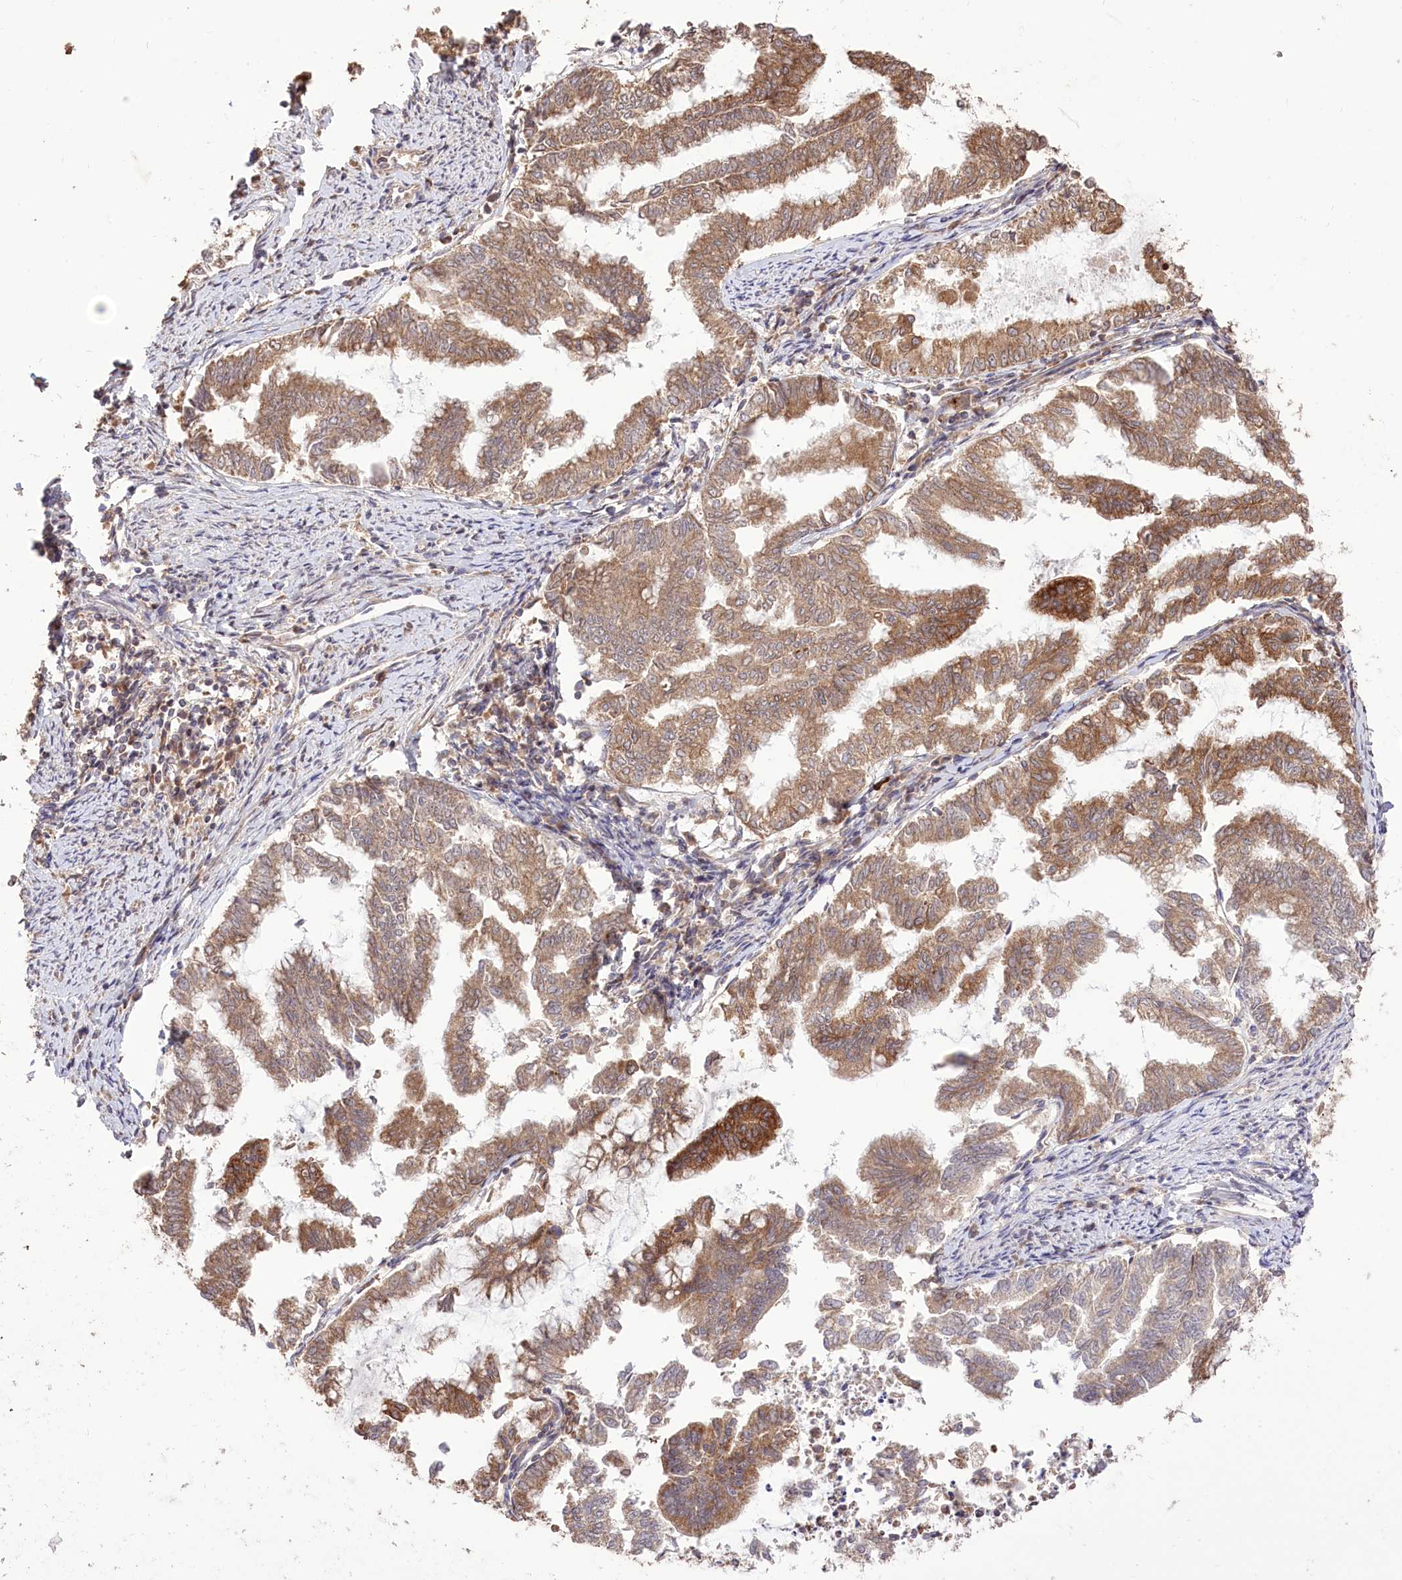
{"staining": {"intensity": "moderate", "quantity": ">75%", "location": "cytoplasmic/membranous"}, "tissue": "endometrial cancer", "cell_type": "Tumor cells", "image_type": "cancer", "snomed": [{"axis": "morphology", "description": "Adenocarcinoma, NOS"}, {"axis": "topography", "description": "Endometrium"}], "caption": "A high-resolution histopathology image shows immunohistochemistry staining of adenocarcinoma (endometrial), which demonstrates moderate cytoplasmic/membranous positivity in about >75% of tumor cells.", "gene": "XYLB", "patient": {"sex": "female", "age": 79}}